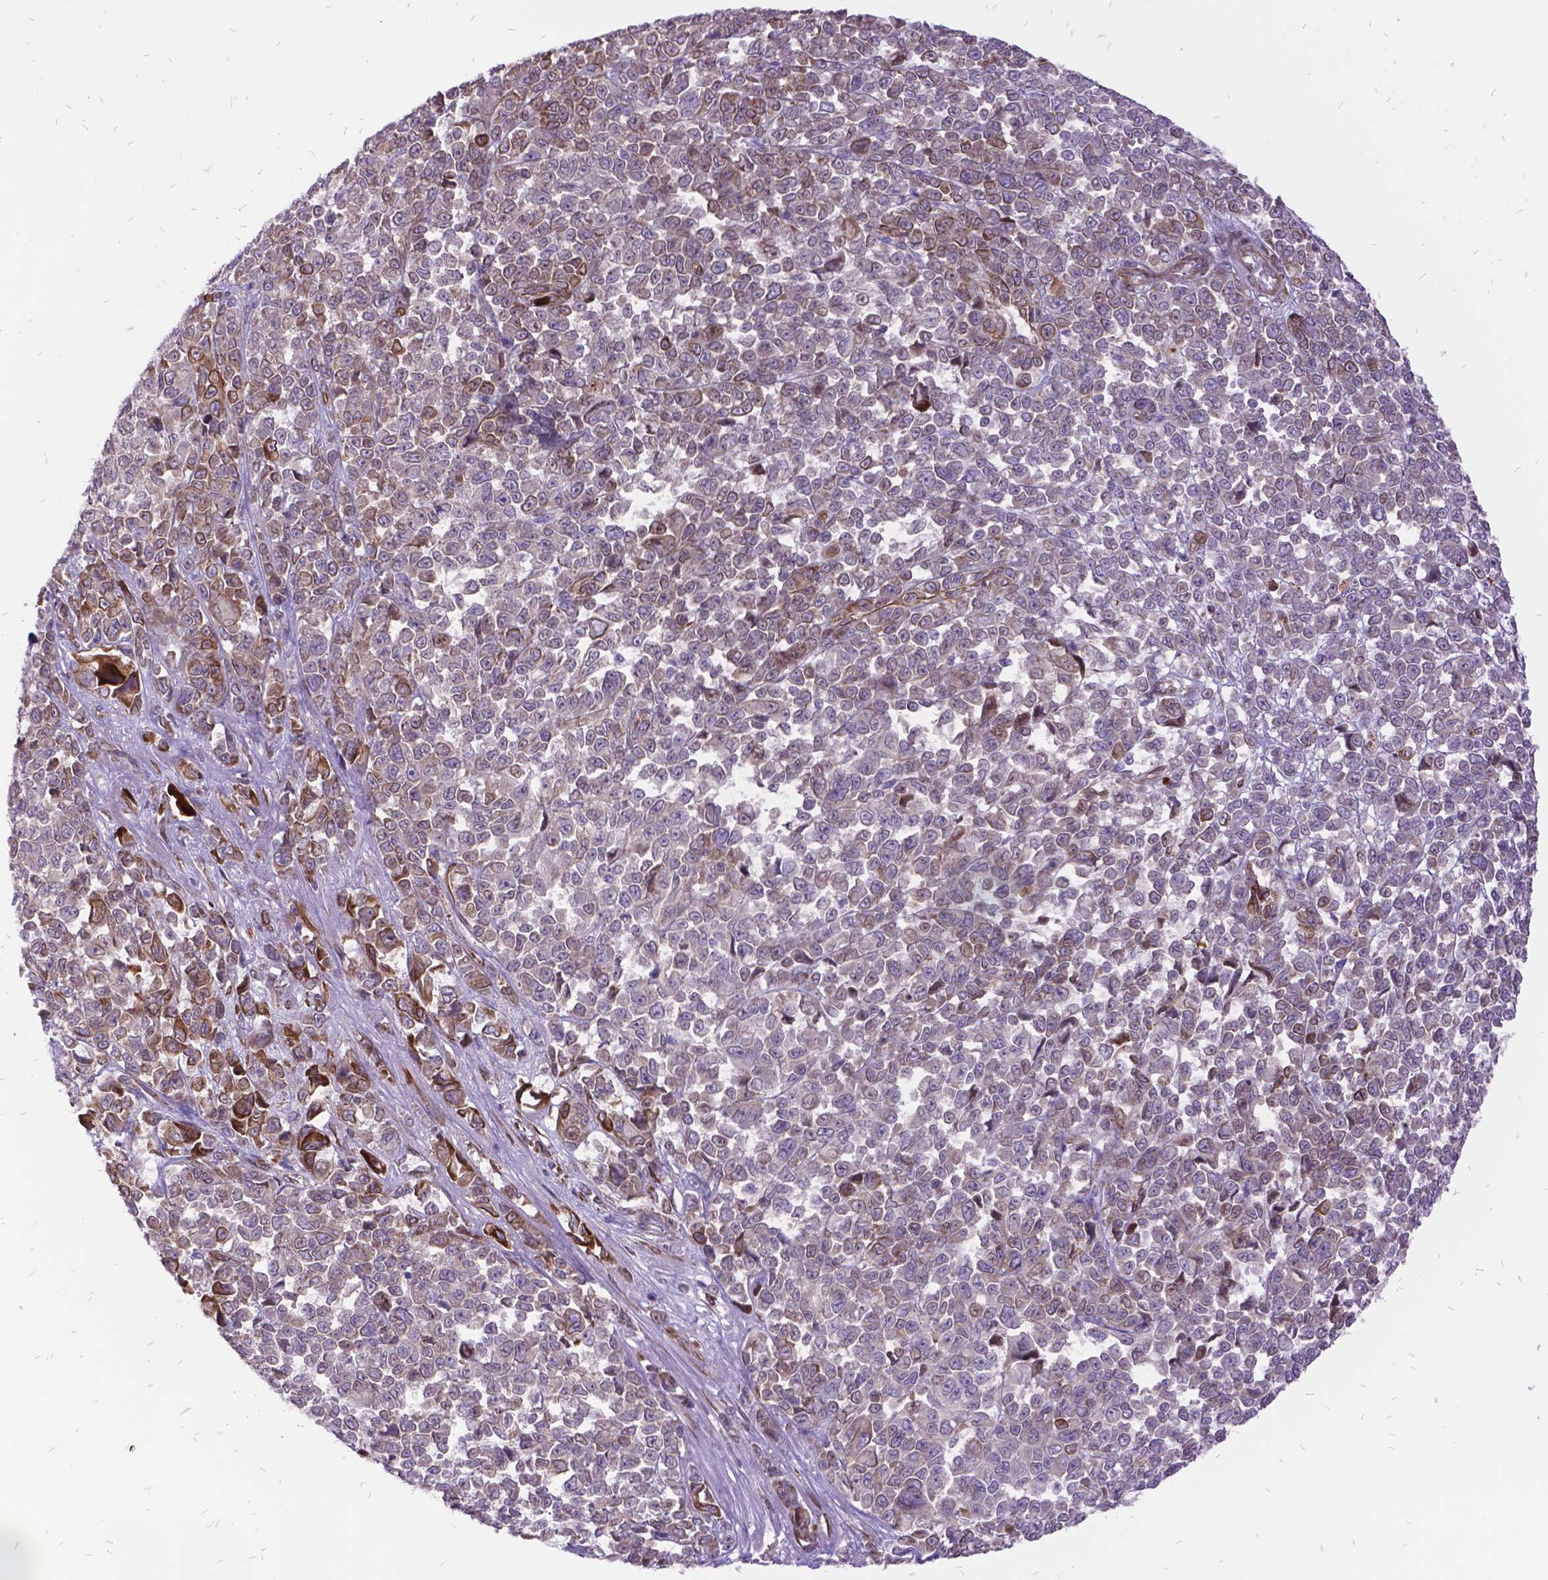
{"staining": {"intensity": "moderate", "quantity": "<25%", "location": "cytoplasmic/membranous"}, "tissue": "melanoma", "cell_type": "Tumor cells", "image_type": "cancer", "snomed": [{"axis": "morphology", "description": "Malignant melanoma, NOS"}, {"axis": "topography", "description": "Skin"}], "caption": "Melanoma was stained to show a protein in brown. There is low levels of moderate cytoplasmic/membranous expression in approximately <25% of tumor cells. (Brightfield microscopy of DAB IHC at high magnification).", "gene": "GRB7", "patient": {"sex": "female", "age": 95}}